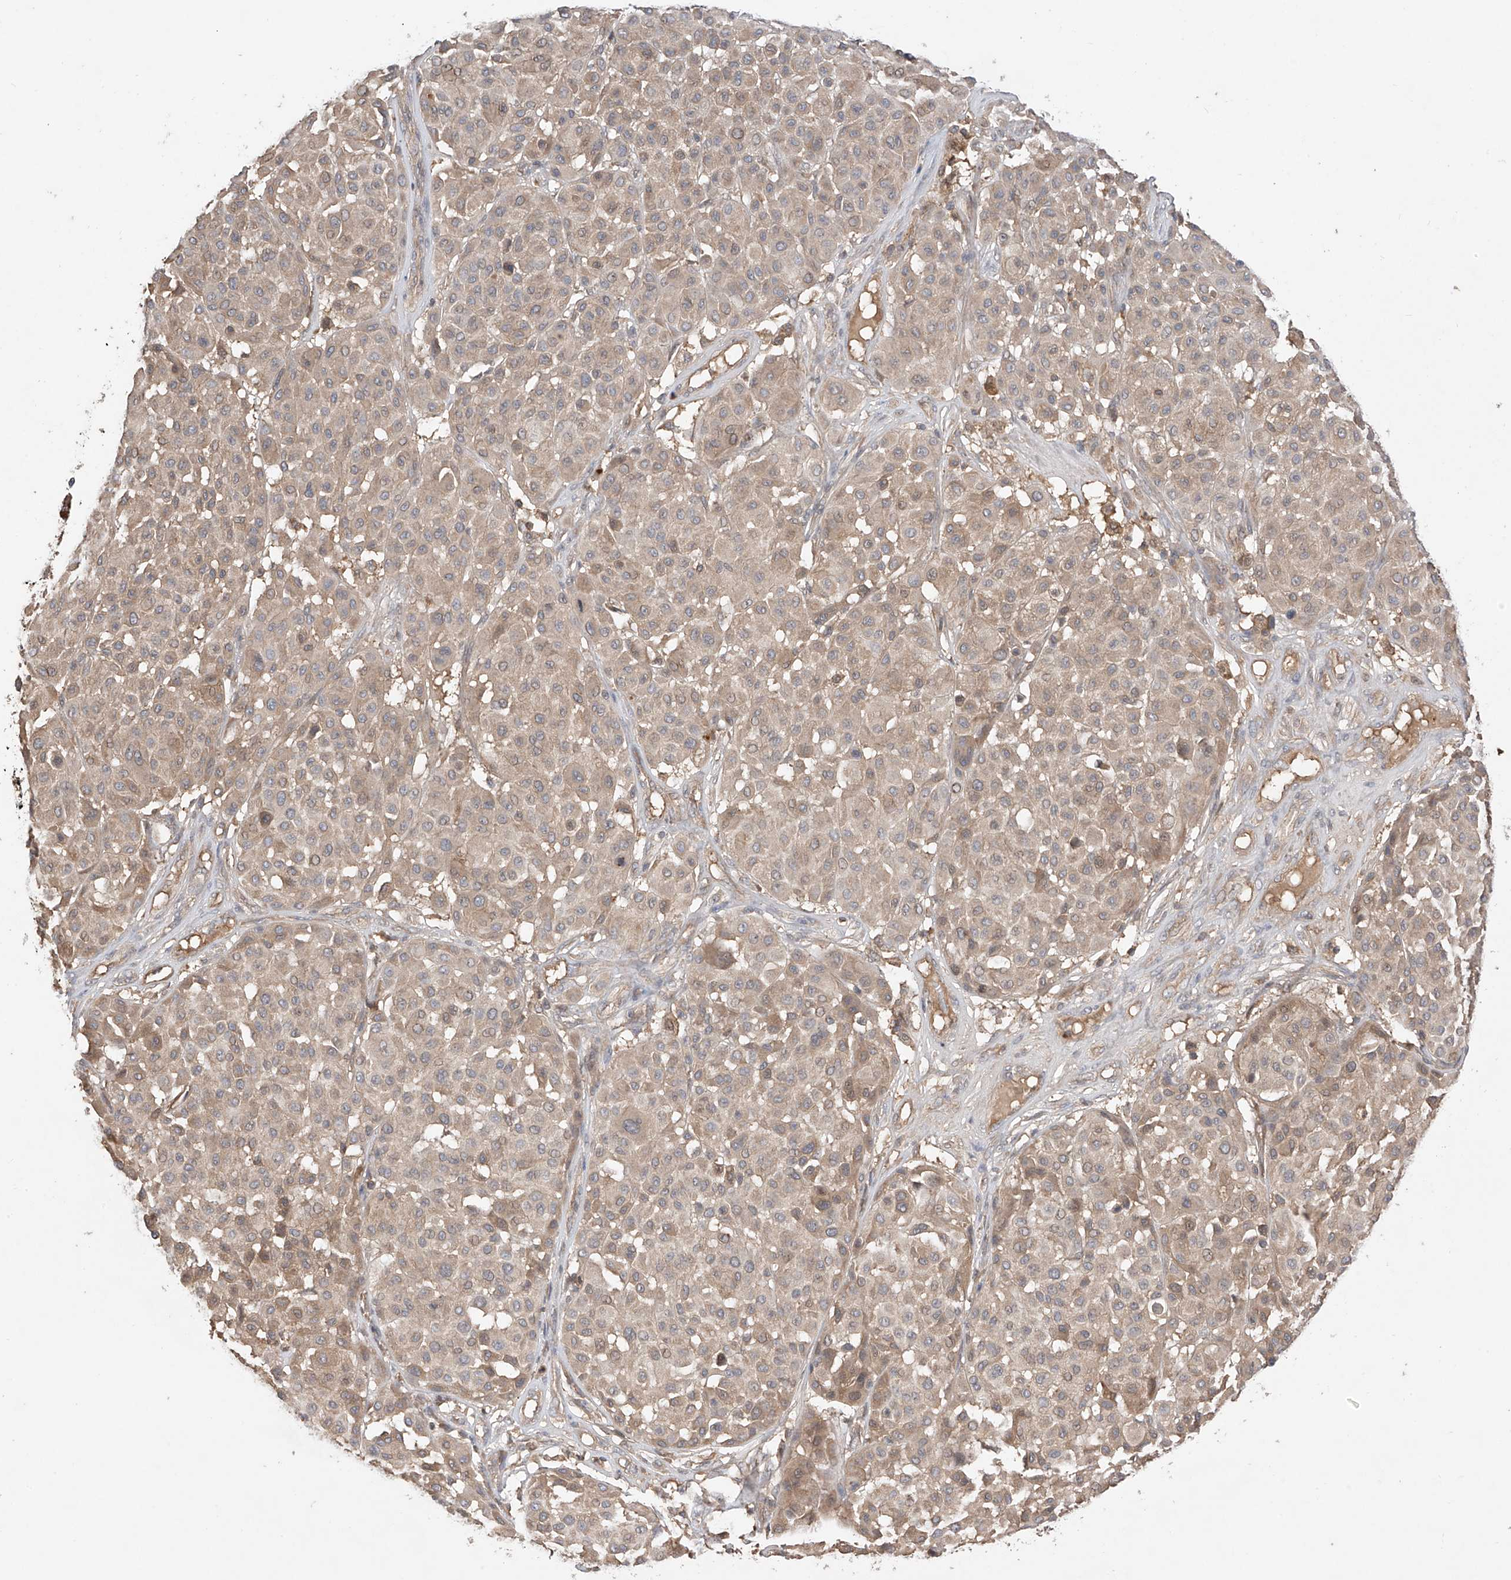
{"staining": {"intensity": "weak", "quantity": "25%-75%", "location": "cytoplasmic/membranous"}, "tissue": "melanoma", "cell_type": "Tumor cells", "image_type": "cancer", "snomed": [{"axis": "morphology", "description": "Malignant melanoma, Metastatic site"}, {"axis": "topography", "description": "Soft tissue"}], "caption": "A photomicrograph showing weak cytoplasmic/membranous positivity in approximately 25%-75% of tumor cells in melanoma, as visualized by brown immunohistochemical staining.", "gene": "CACNA2D4", "patient": {"sex": "male", "age": 41}}